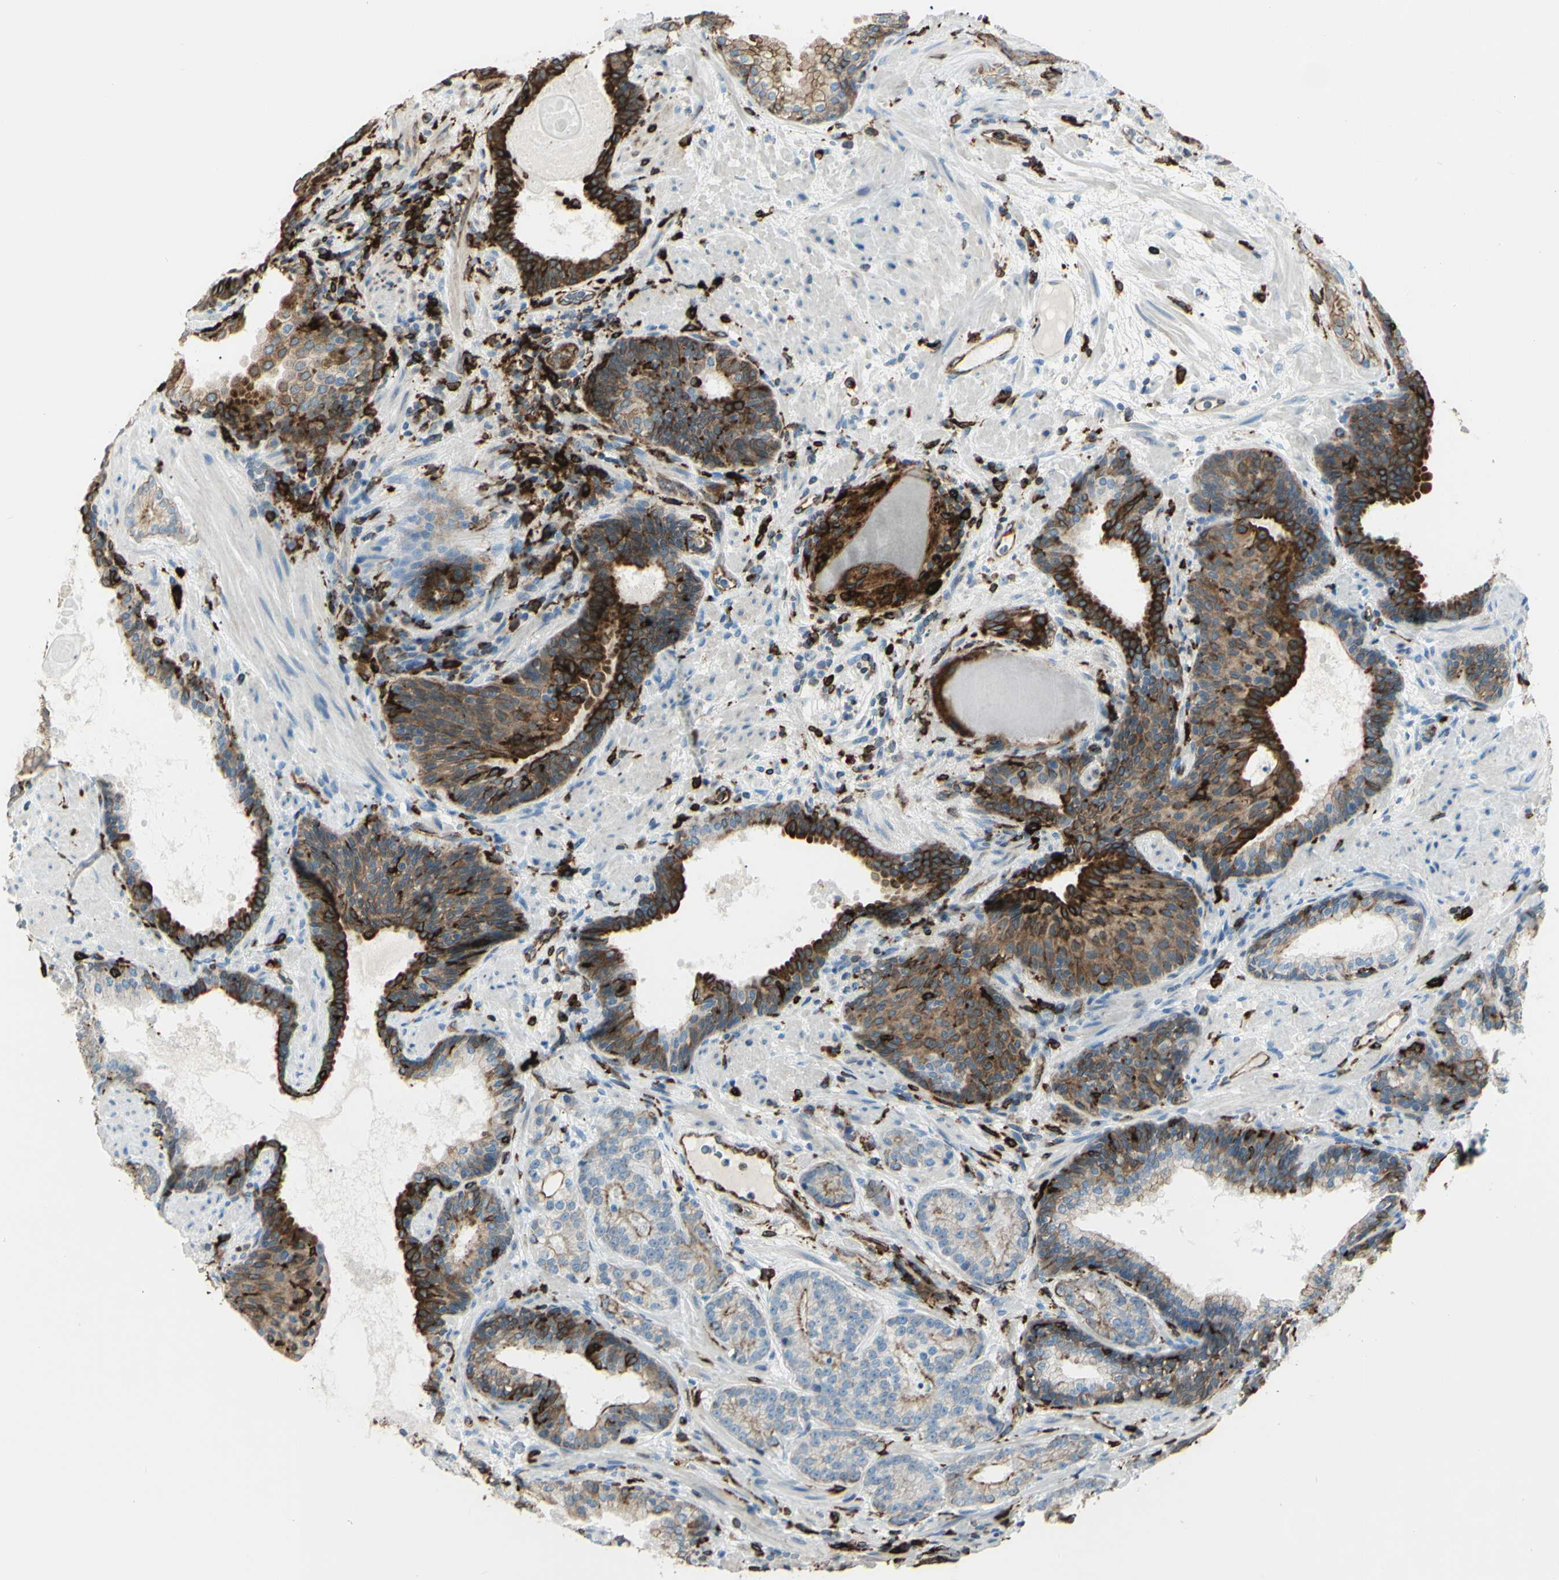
{"staining": {"intensity": "strong", "quantity": "25%-75%", "location": "cytoplasmic/membranous"}, "tissue": "prostate cancer", "cell_type": "Tumor cells", "image_type": "cancer", "snomed": [{"axis": "morphology", "description": "Adenocarcinoma, High grade"}, {"axis": "topography", "description": "Prostate"}], "caption": "High-power microscopy captured an immunohistochemistry image of prostate adenocarcinoma (high-grade), revealing strong cytoplasmic/membranous staining in about 25%-75% of tumor cells. (IHC, brightfield microscopy, high magnification).", "gene": "CD74", "patient": {"sex": "male", "age": 61}}